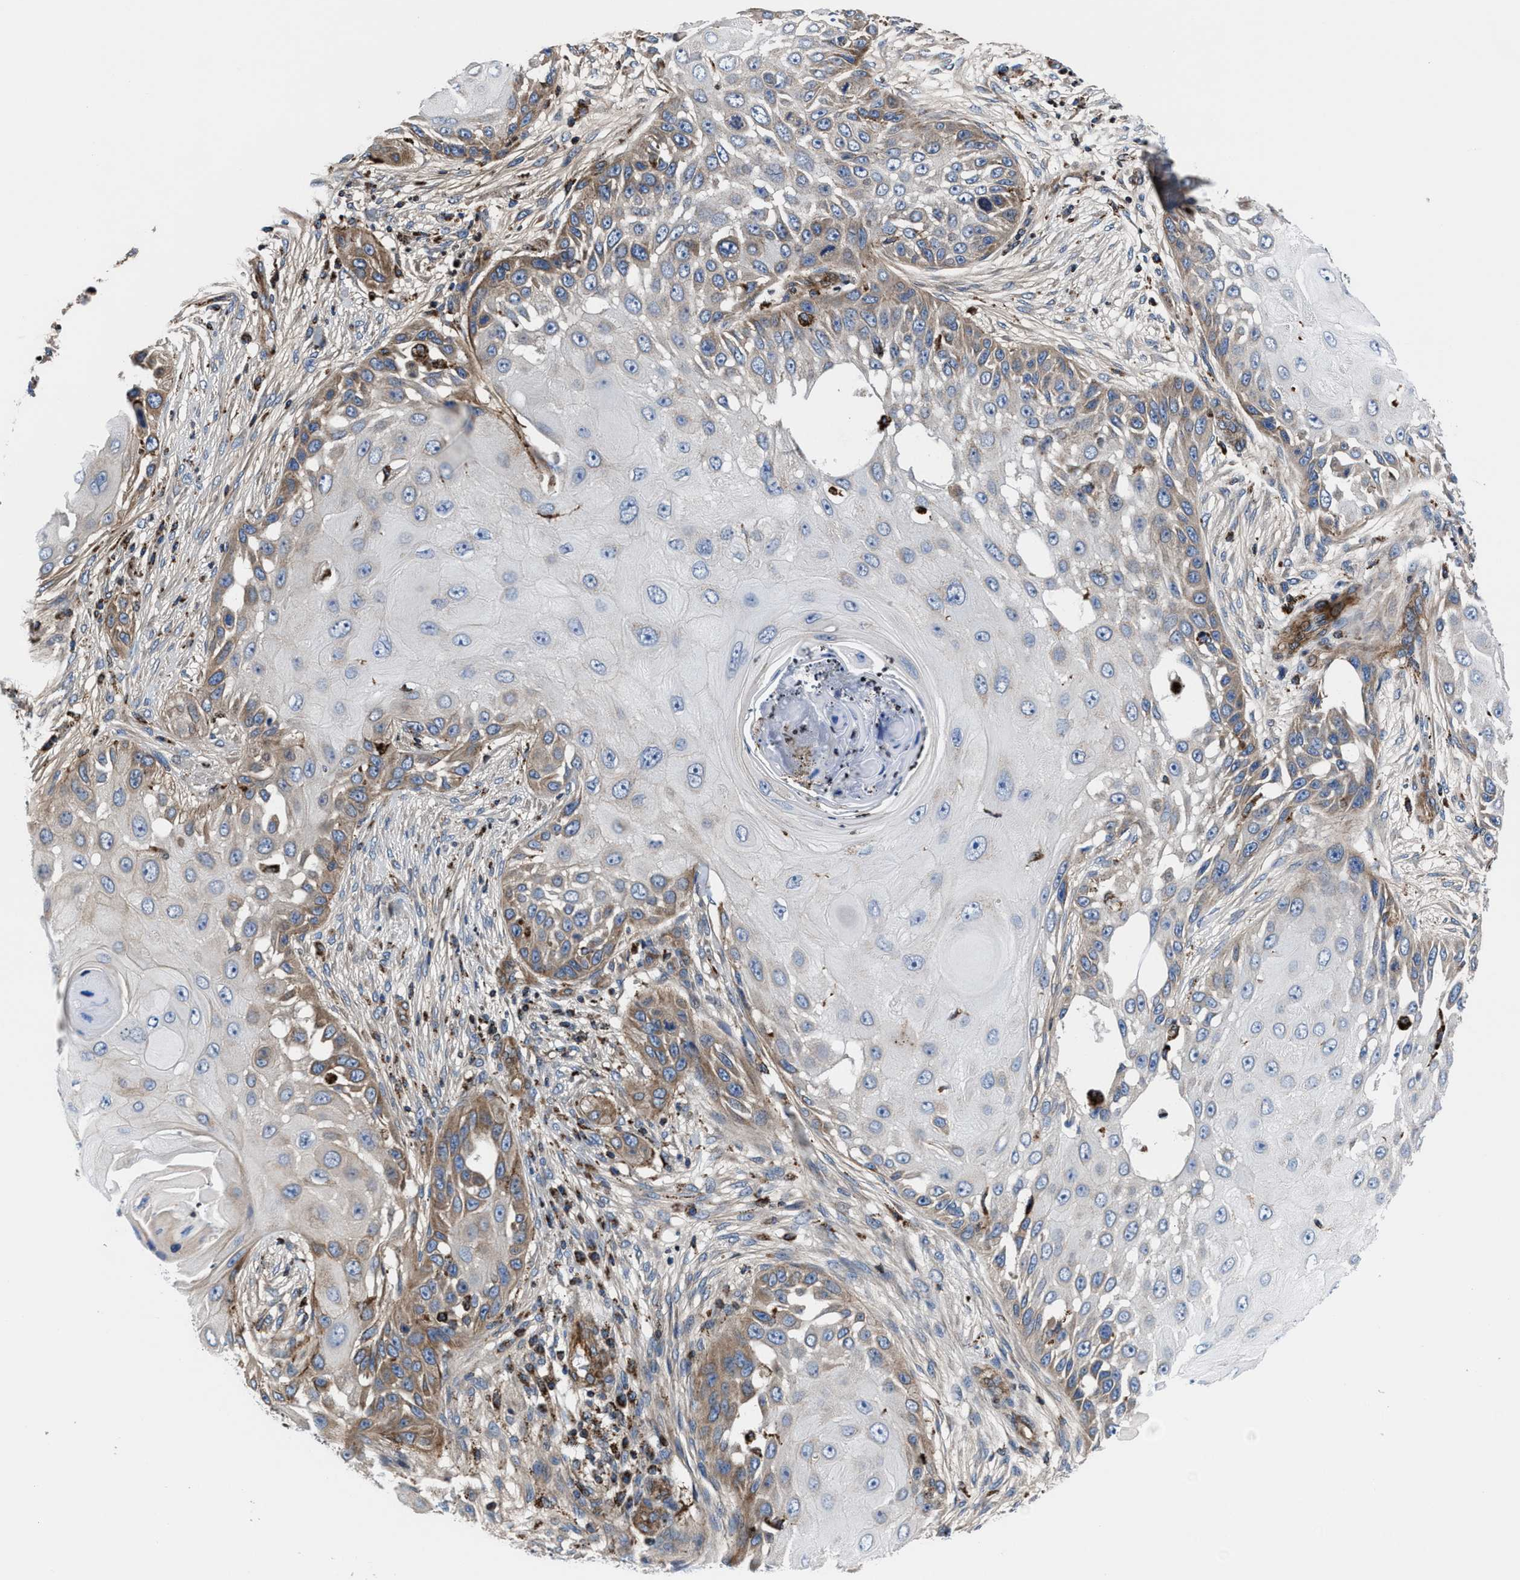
{"staining": {"intensity": "moderate", "quantity": "<25%", "location": "cytoplasmic/membranous"}, "tissue": "skin cancer", "cell_type": "Tumor cells", "image_type": "cancer", "snomed": [{"axis": "morphology", "description": "Squamous cell carcinoma, NOS"}, {"axis": "topography", "description": "Skin"}], "caption": "The immunohistochemical stain shows moderate cytoplasmic/membranous expression in tumor cells of skin squamous cell carcinoma tissue.", "gene": "PRR15L", "patient": {"sex": "female", "age": 44}}